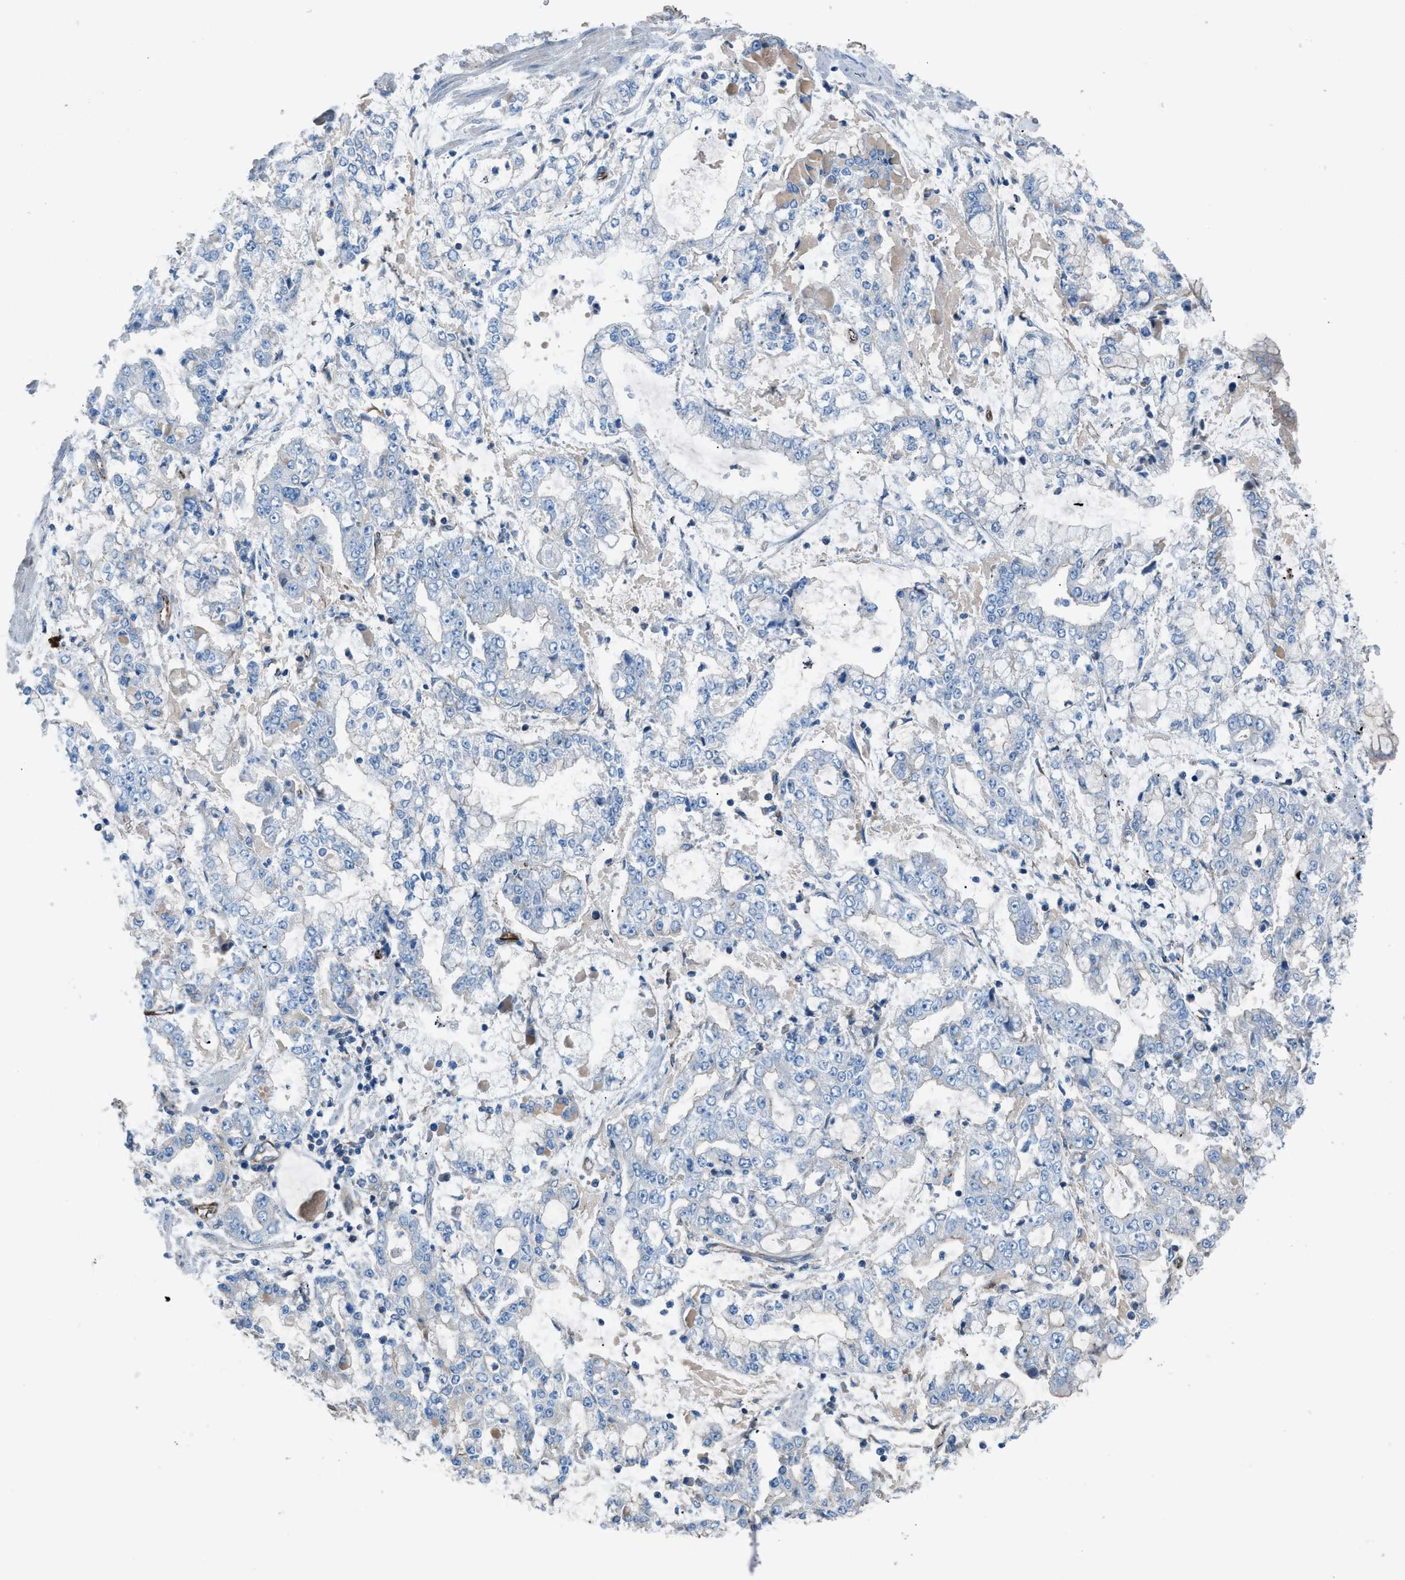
{"staining": {"intensity": "negative", "quantity": "none", "location": "none"}, "tissue": "stomach cancer", "cell_type": "Tumor cells", "image_type": "cancer", "snomed": [{"axis": "morphology", "description": "Adenocarcinoma, NOS"}, {"axis": "topography", "description": "Stomach"}], "caption": "This is an immunohistochemistry (IHC) image of adenocarcinoma (stomach). There is no staining in tumor cells.", "gene": "CABP7", "patient": {"sex": "male", "age": 76}}